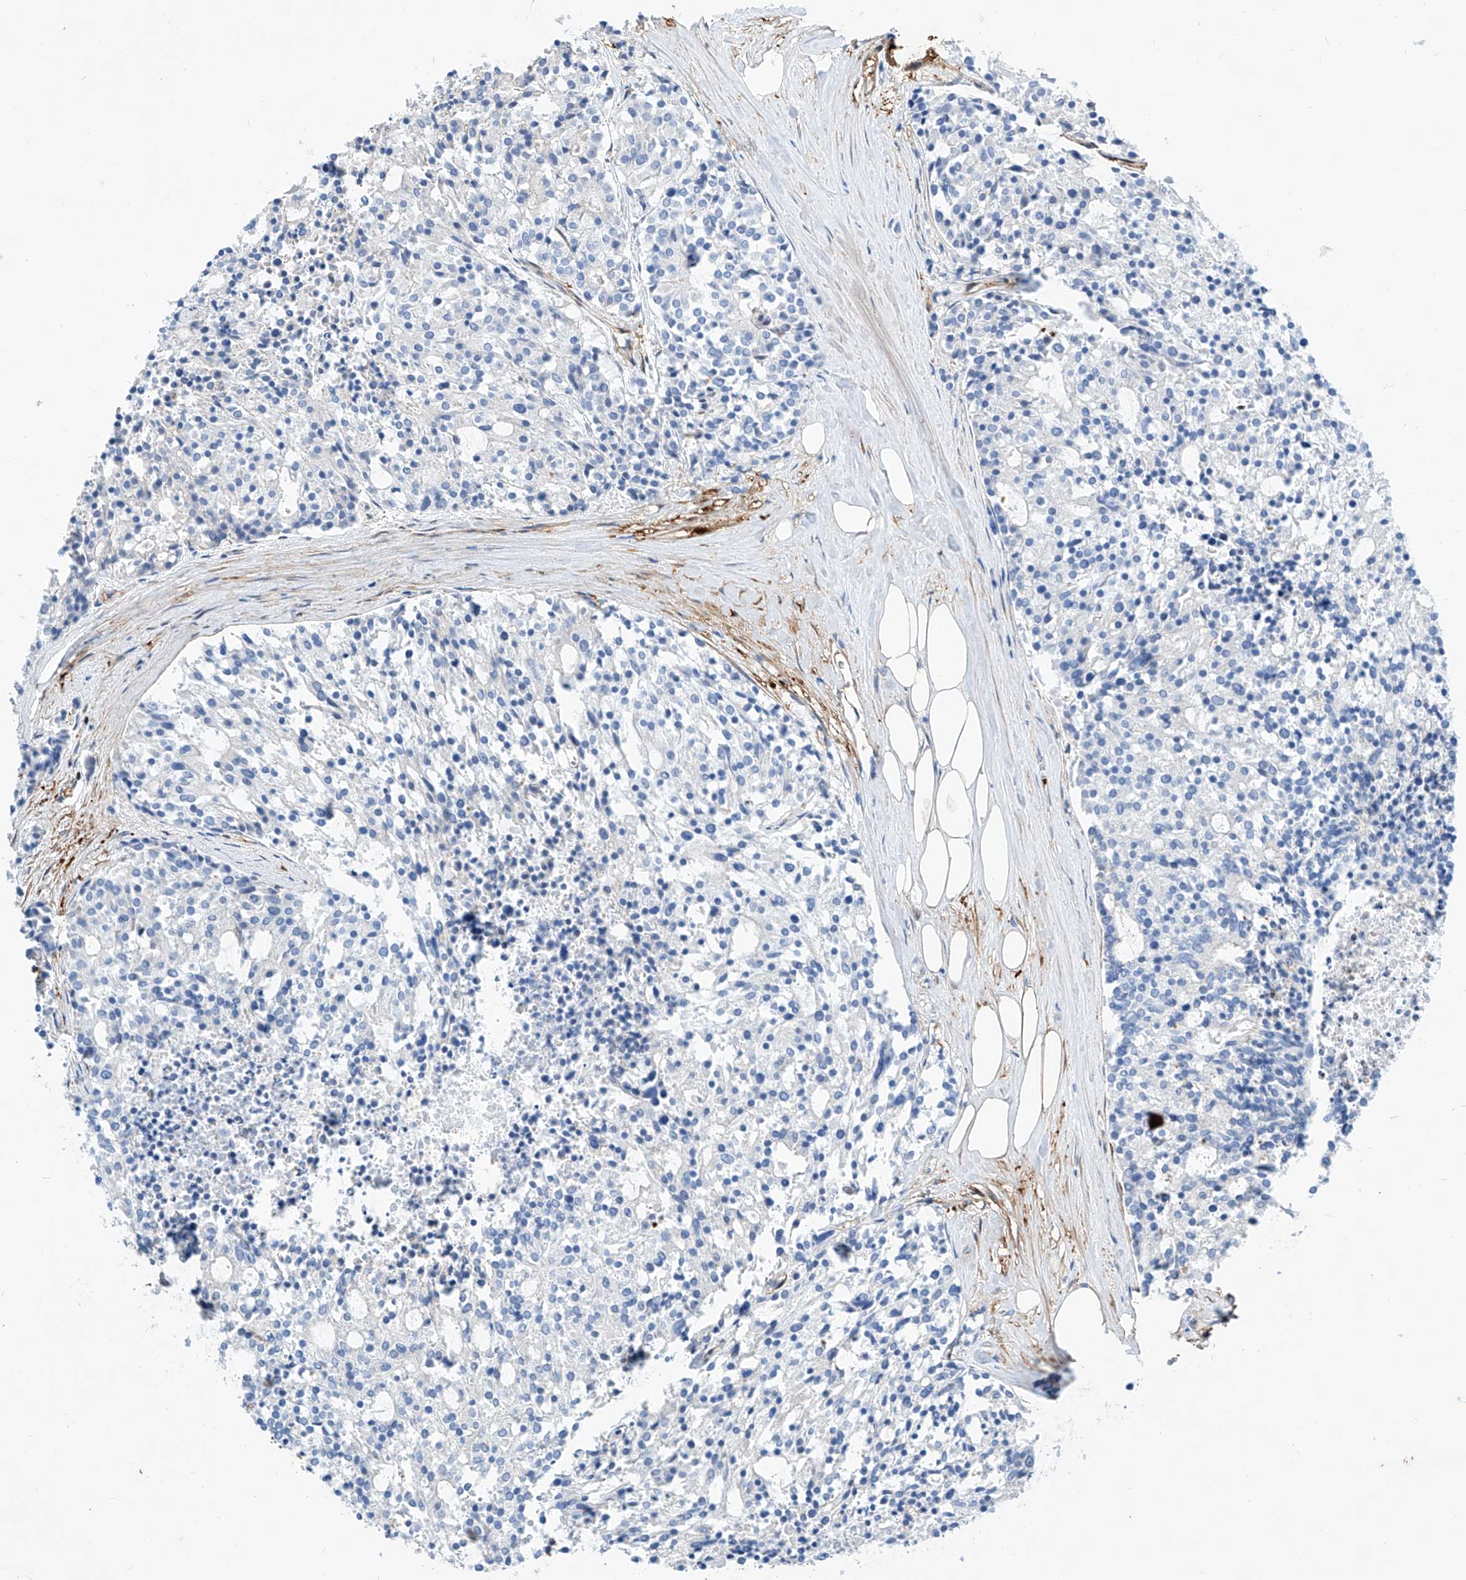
{"staining": {"intensity": "negative", "quantity": "none", "location": "none"}, "tissue": "carcinoid", "cell_type": "Tumor cells", "image_type": "cancer", "snomed": [{"axis": "morphology", "description": "Carcinoid, malignant, NOS"}, {"axis": "topography", "description": "Pancreas"}], "caption": "IHC photomicrograph of malignant carcinoid stained for a protein (brown), which reveals no staining in tumor cells. The staining was performed using DAB to visualize the protein expression in brown, while the nuclei were stained in blue with hematoxylin (Magnification: 20x).", "gene": "TAS2R60", "patient": {"sex": "female", "age": 54}}